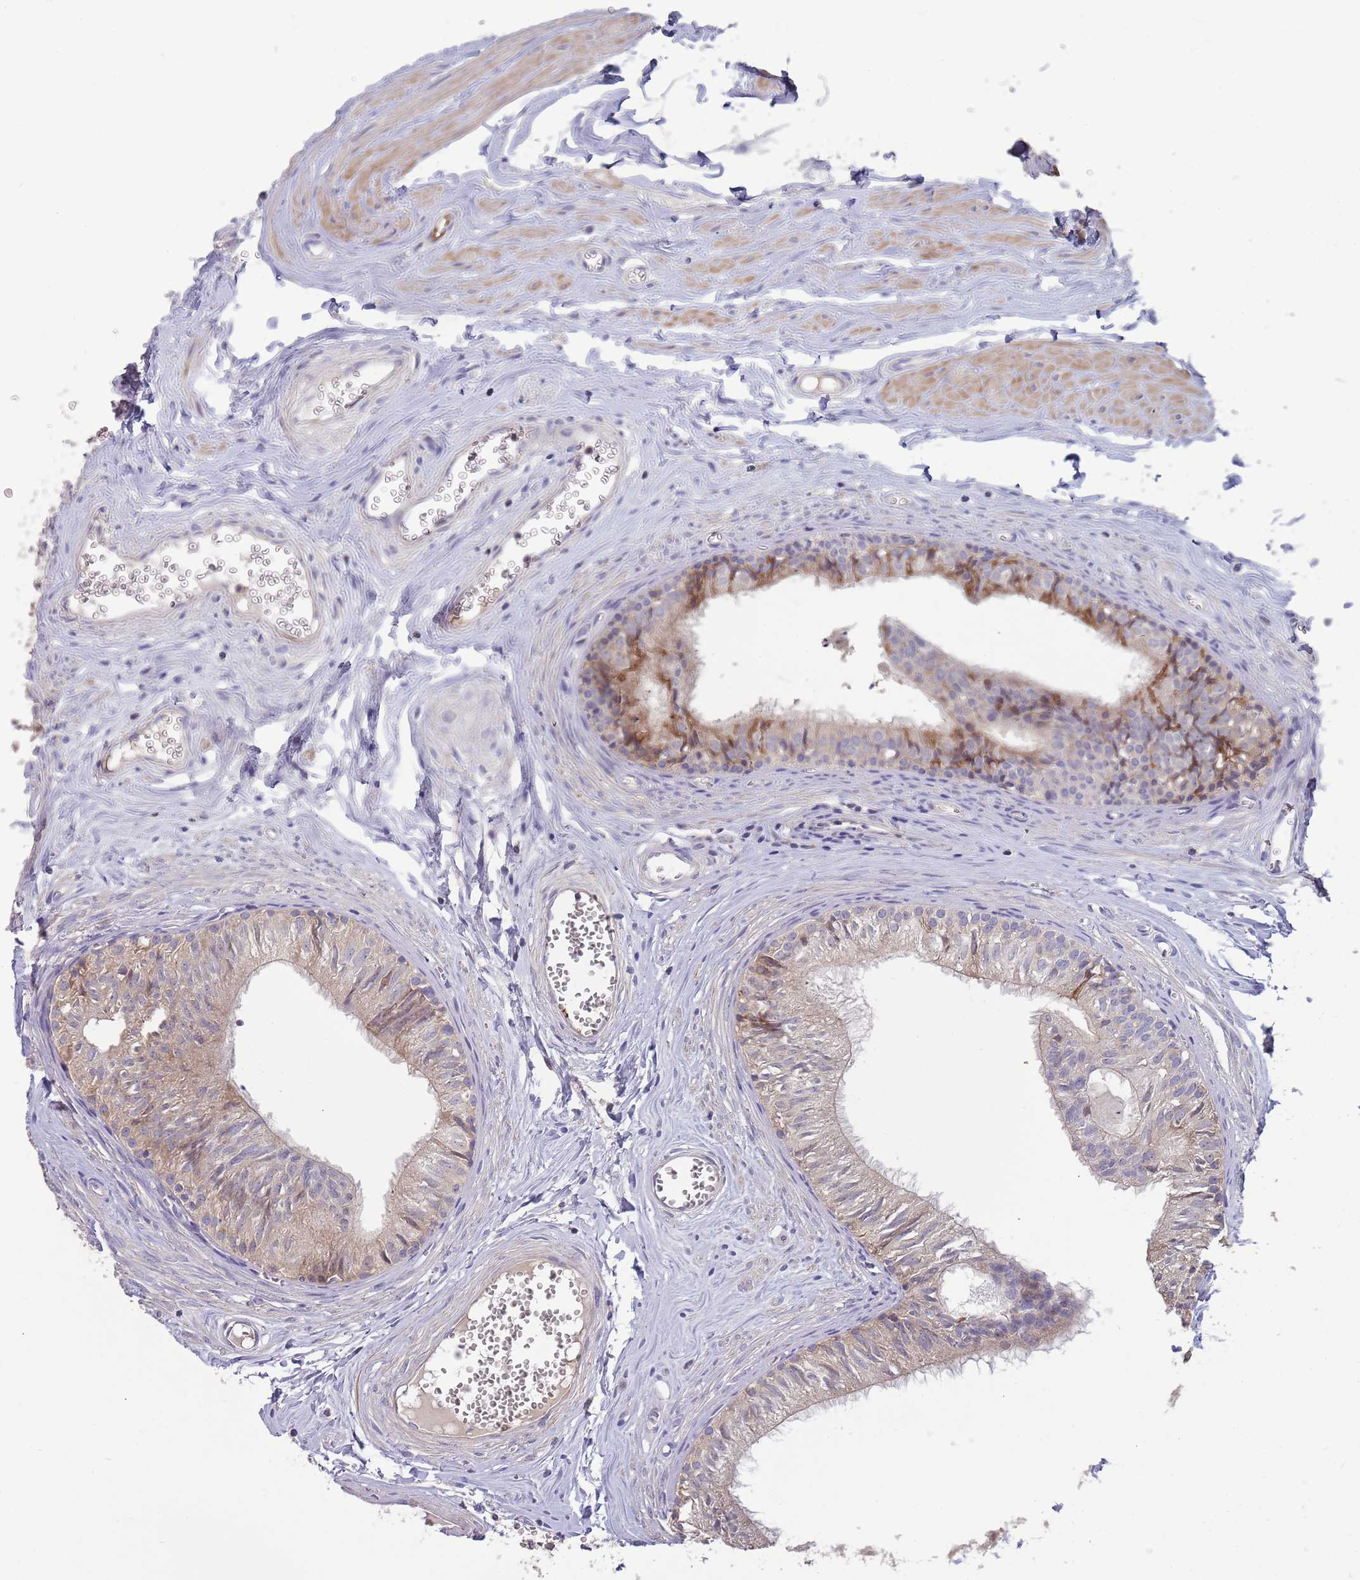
{"staining": {"intensity": "moderate", "quantity": "<25%", "location": "cytoplasmic/membranous"}, "tissue": "epididymis", "cell_type": "Glandular cells", "image_type": "normal", "snomed": [{"axis": "morphology", "description": "Normal tissue, NOS"}, {"axis": "topography", "description": "Epididymis"}], "caption": "Moderate cytoplasmic/membranous protein positivity is seen in approximately <25% of glandular cells in epididymis. (brown staining indicates protein expression, while blue staining denotes nuclei).", "gene": "SUSD1", "patient": {"sex": "male", "age": 36}}